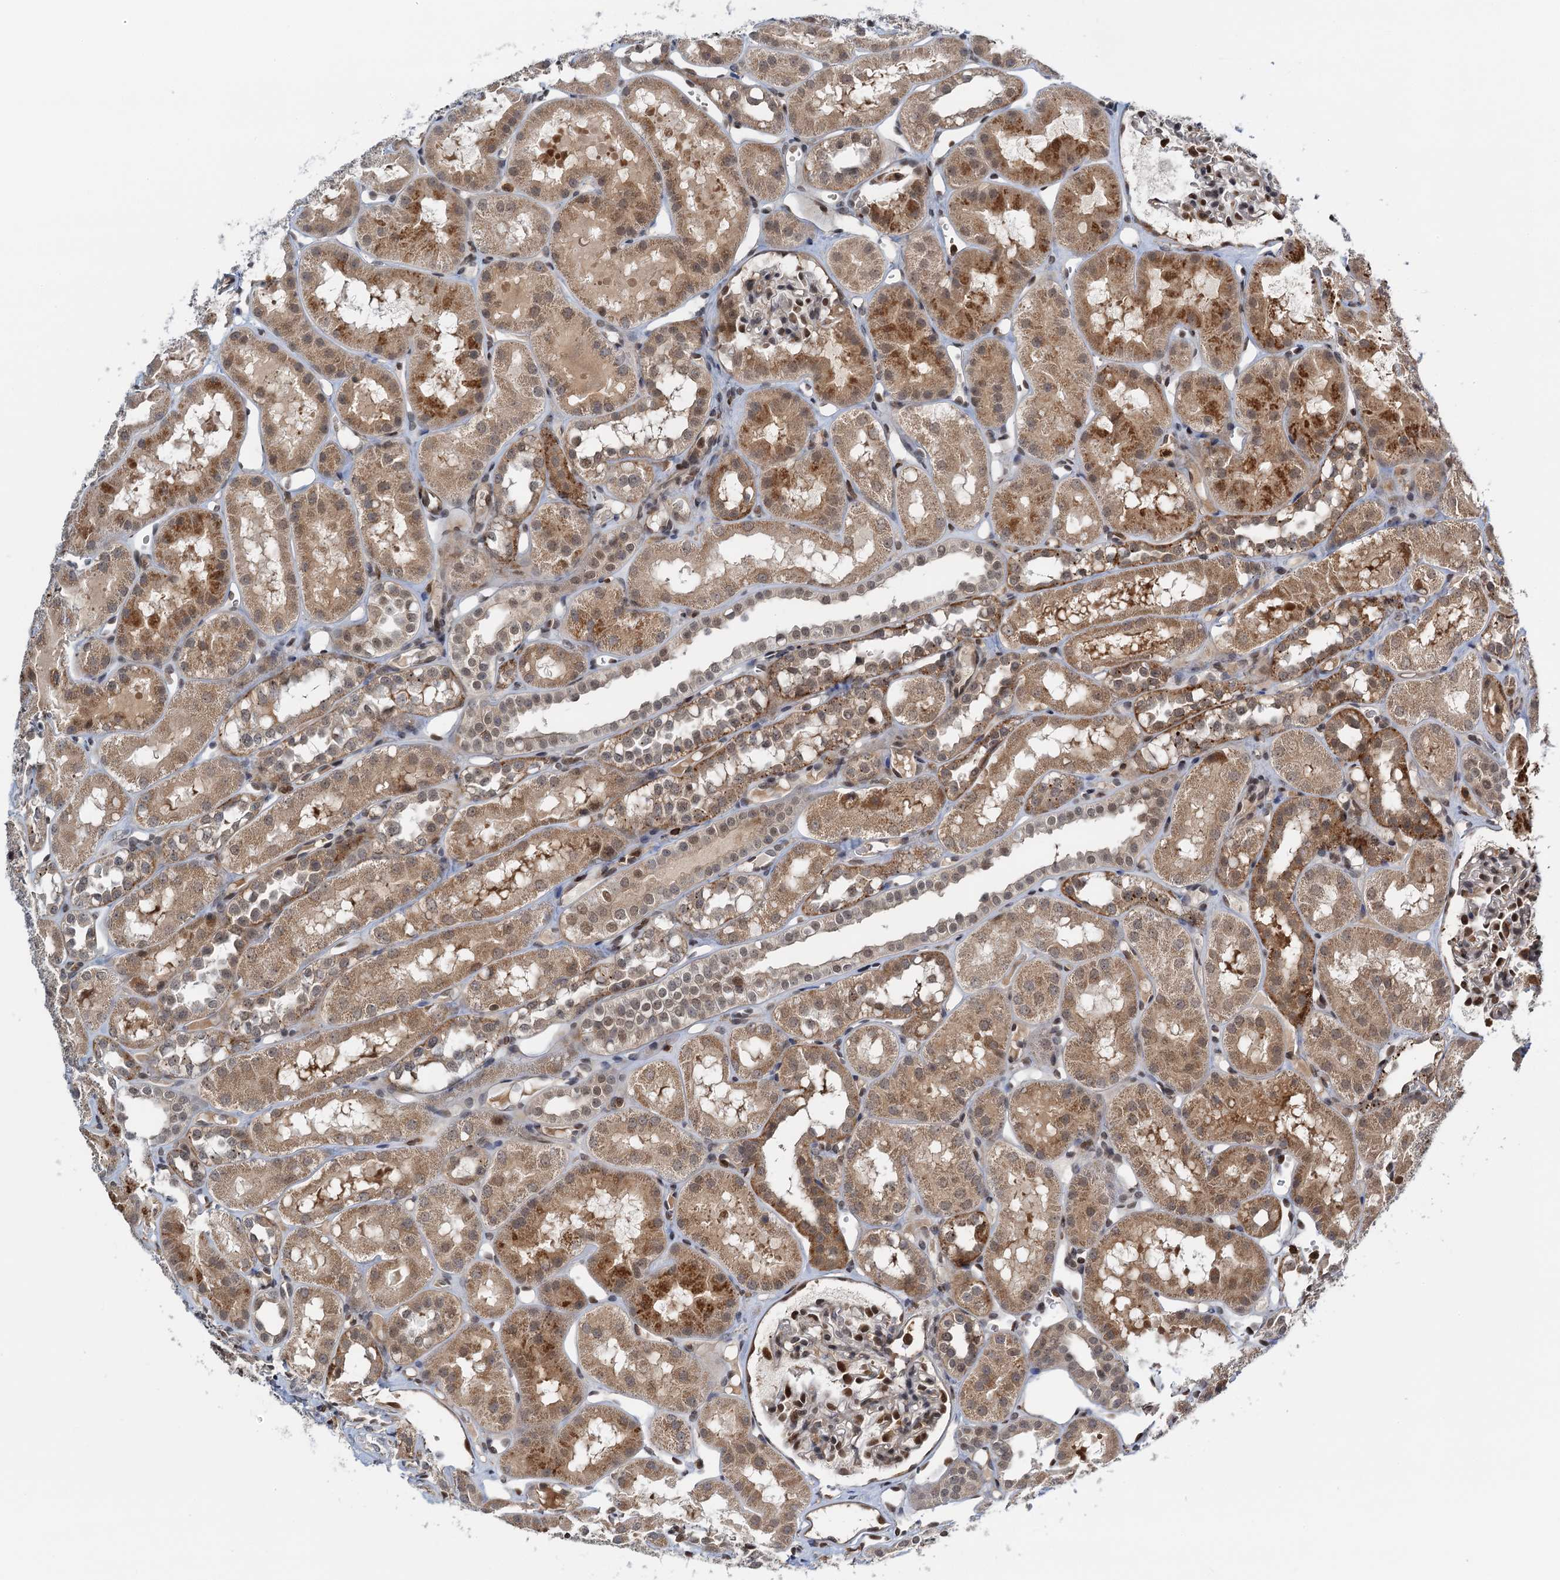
{"staining": {"intensity": "moderate", "quantity": ">75%", "location": "nuclear"}, "tissue": "kidney", "cell_type": "Cells in glomeruli", "image_type": "normal", "snomed": [{"axis": "morphology", "description": "Normal tissue, NOS"}, {"axis": "topography", "description": "Kidney"}], "caption": "Protein analysis of unremarkable kidney reveals moderate nuclear staining in about >75% of cells in glomeruli.", "gene": "ZNF609", "patient": {"sex": "male", "age": 16}}